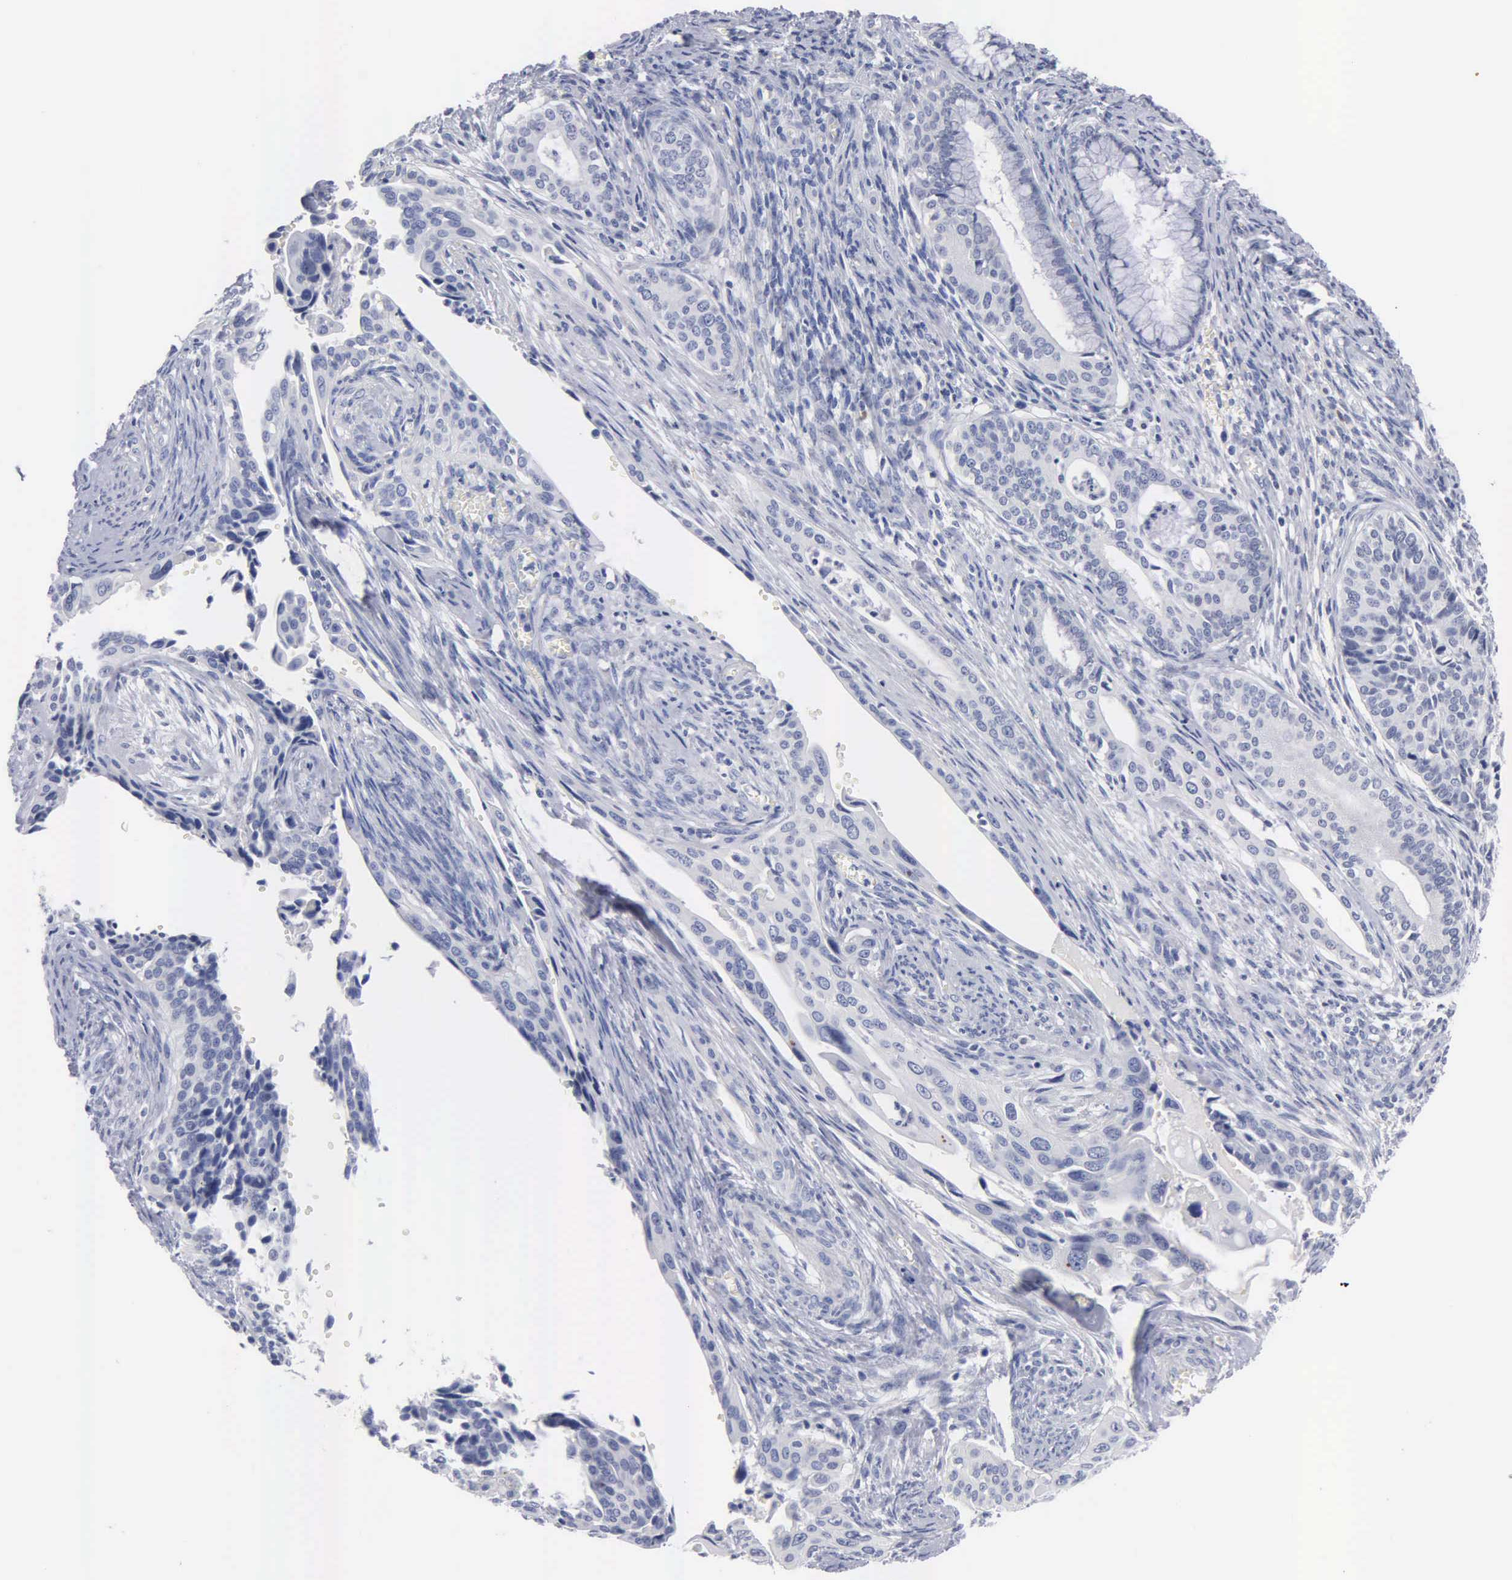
{"staining": {"intensity": "negative", "quantity": "none", "location": "none"}, "tissue": "cervical cancer", "cell_type": "Tumor cells", "image_type": "cancer", "snomed": [{"axis": "morphology", "description": "Squamous cell carcinoma, NOS"}, {"axis": "topography", "description": "Cervix"}], "caption": "Tumor cells are negative for protein expression in human cervical squamous cell carcinoma. Nuclei are stained in blue.", "gene": "ASPHD2", "patient": {"sex": "female", "age": 34}}